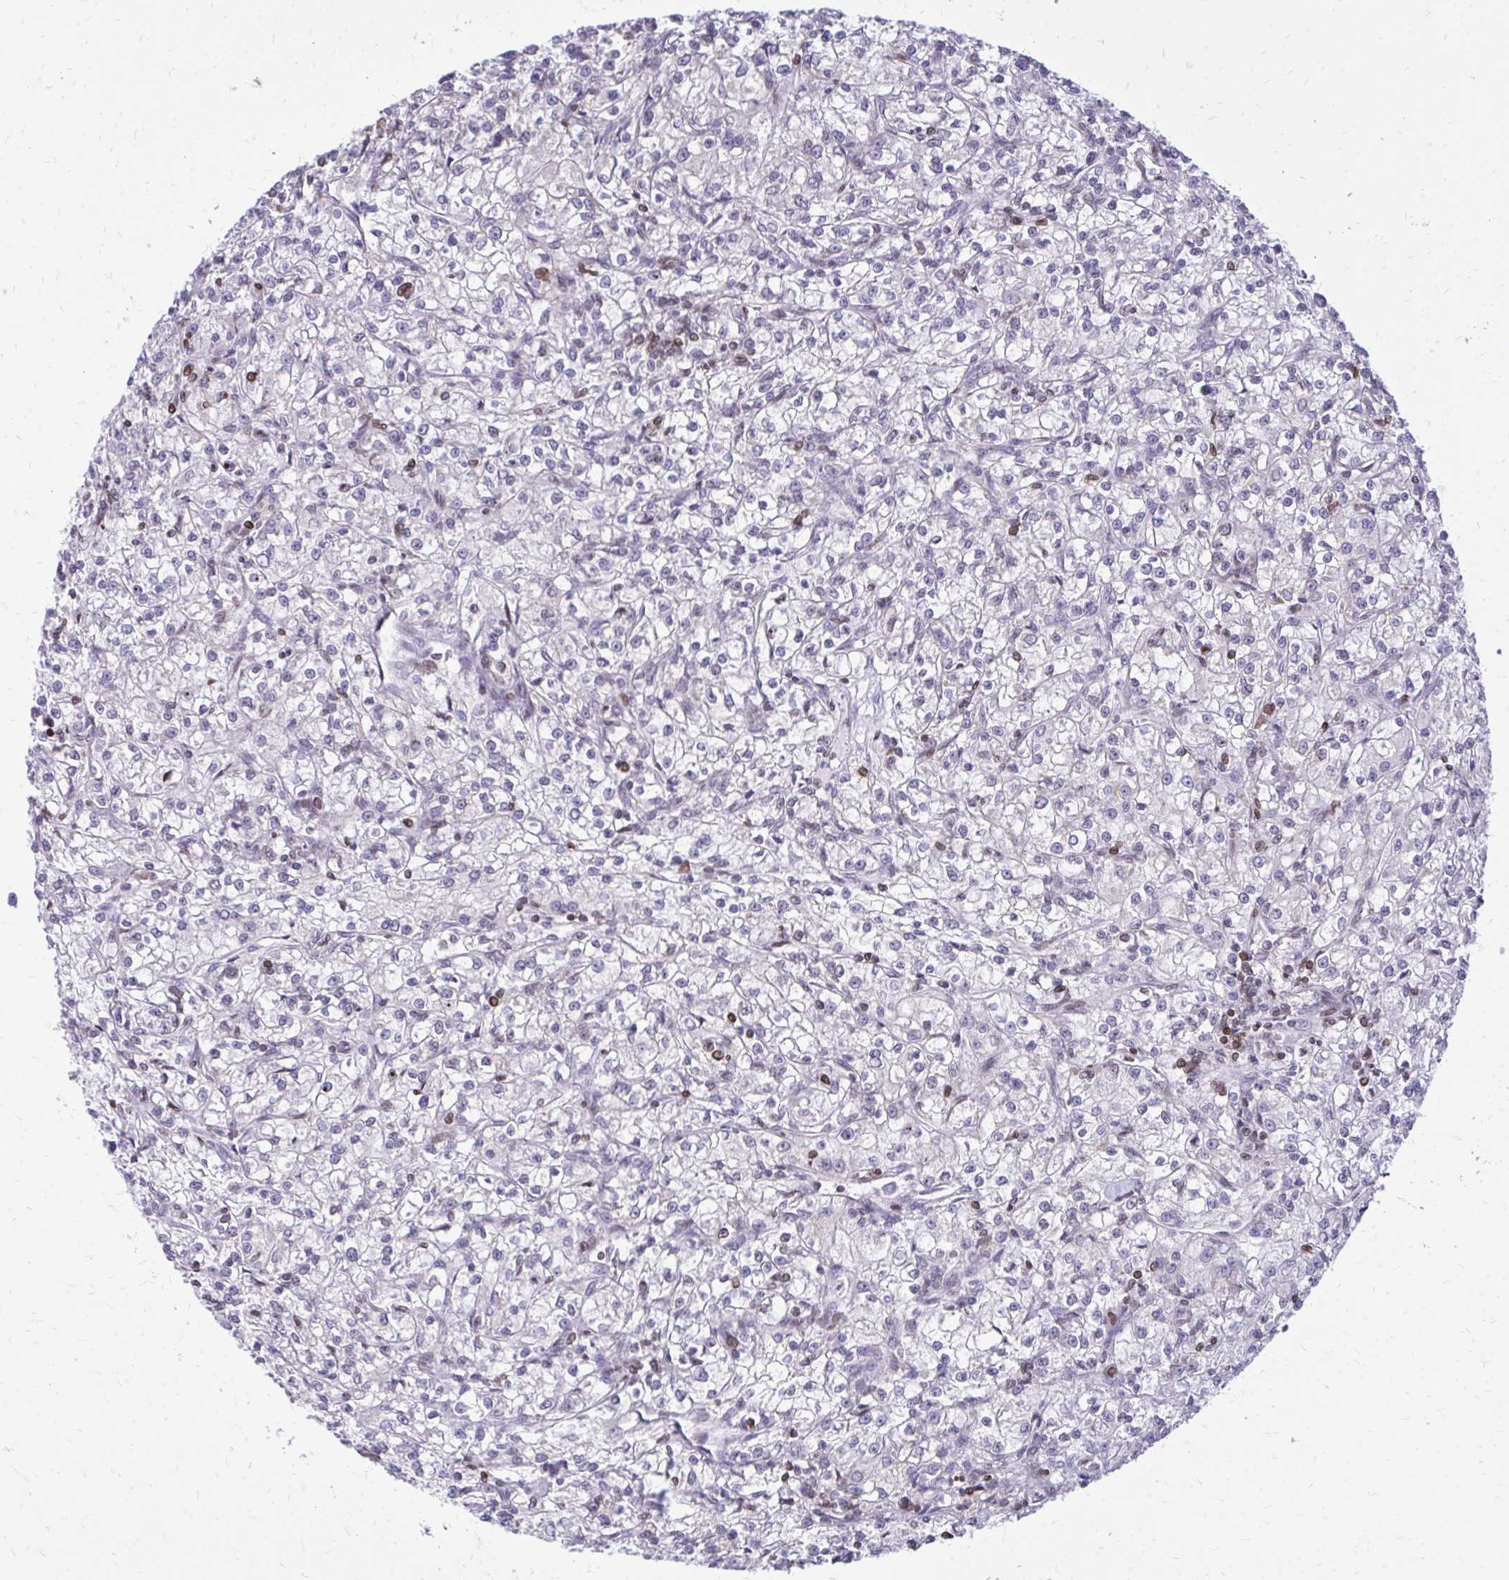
{"staining": {"intensity": "negative", "quantity": "none", "location": "none"}, "tissue": "renal cancer", "cell_type": "Tumor cells", "image_type": "cancer", "snomed": [{"axis": "morphology", "description": "Adenocarcinoma, NOS"}, {"axis": "topography", "description": "Kidney"}], "caption": "Renal cancer was stained to show a protein in brown. There is no significant expression in tumor cells.", "gene": "RPS6KA2", "patient": {"sex": "female", "age": 59}}